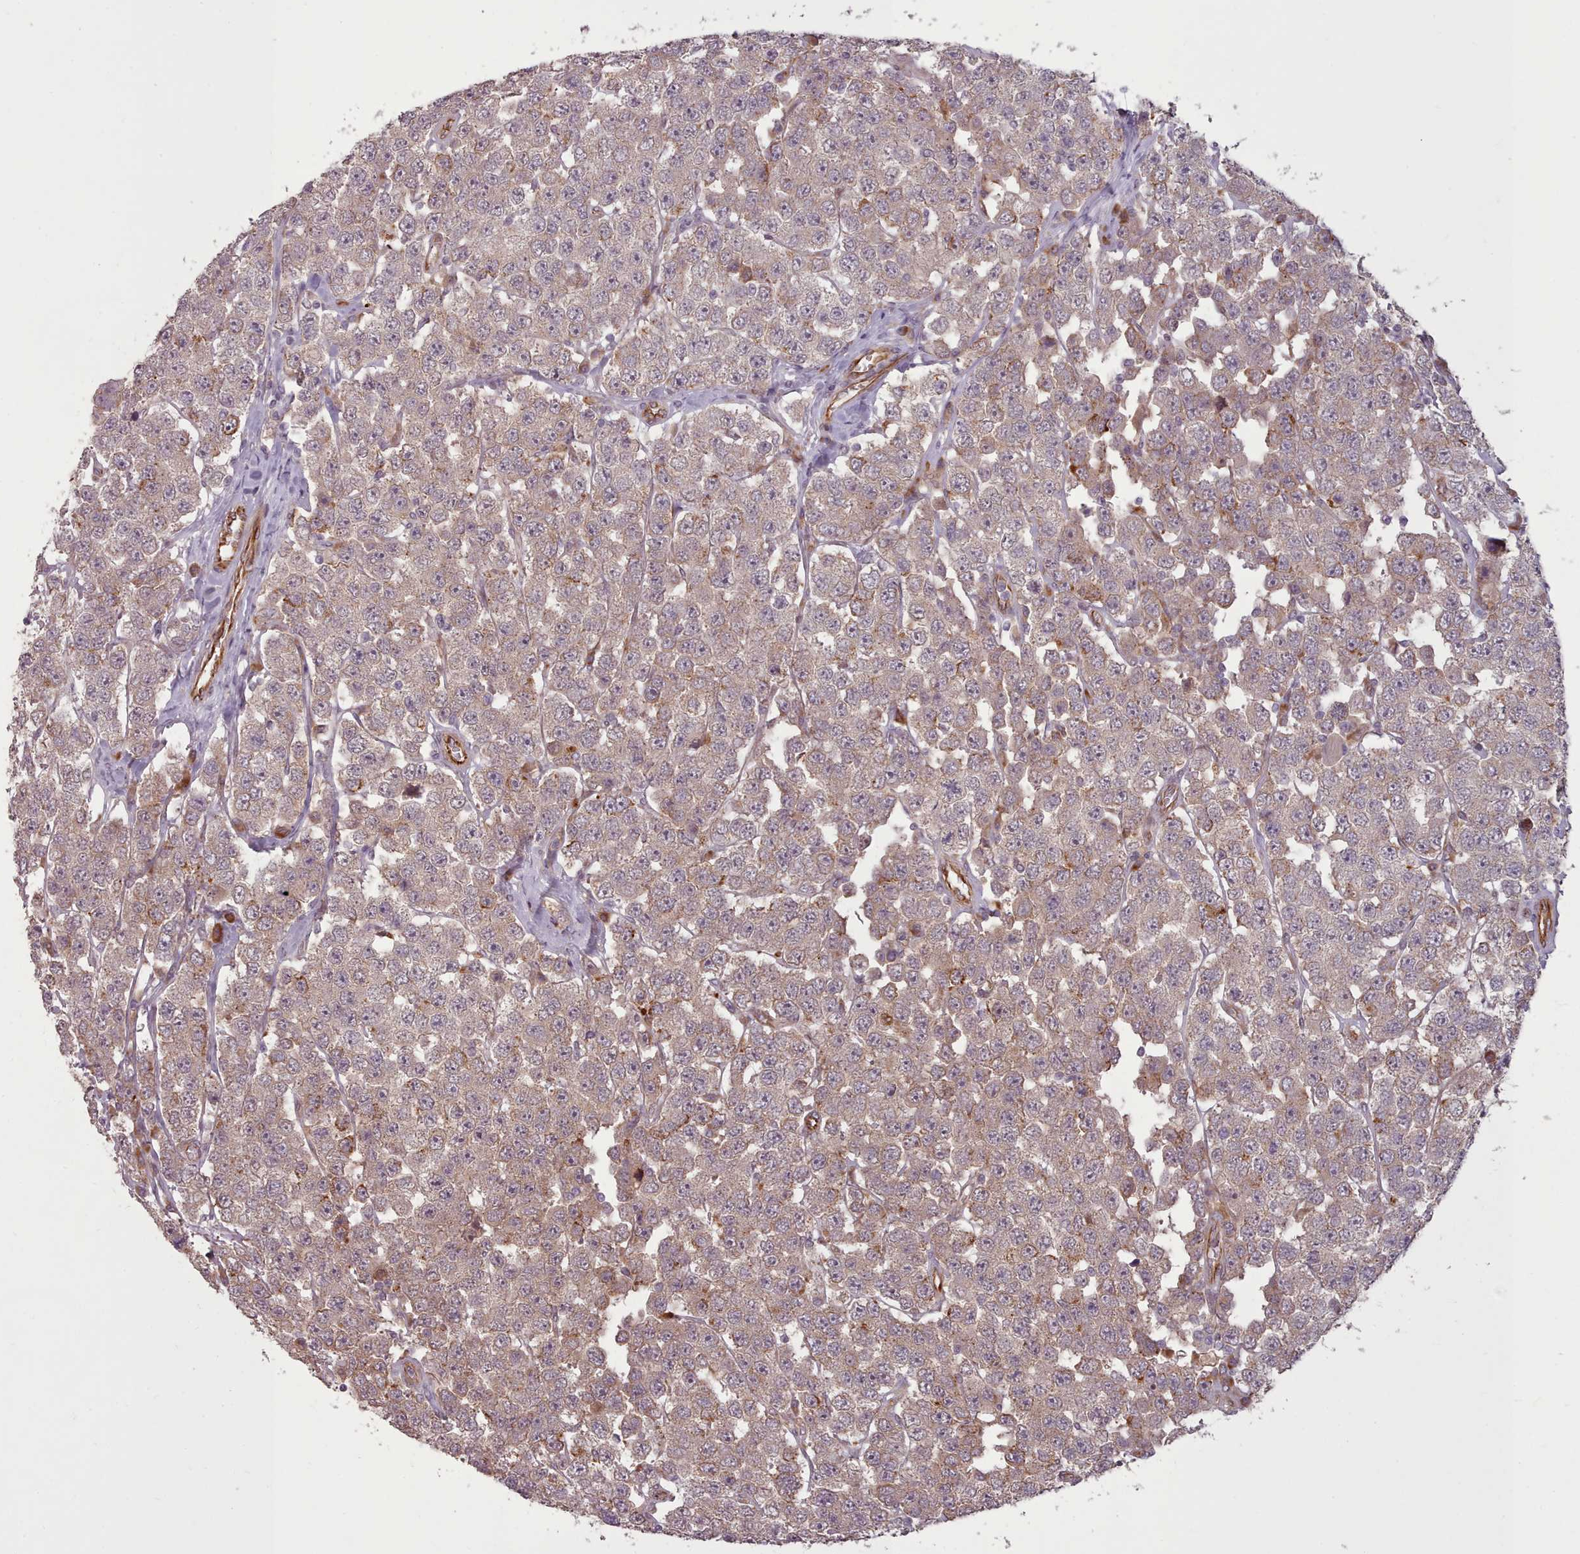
{"staining": {"intensity": "weak", "quantity": ">75%", "location": "cytoplasmic/membranous"}, "tissue": "testis cancer", "cell_type": "Tumor cells", "image_type": "cancer", "snomed": [{"axis": "morphology", "description": "Seminoma, NOS"}, {"axis": "topography", "description": "Testis"}], "caption": "Immunohistochemical staining of testis cancer demonstrates weak cytoplasmic/membranous protein expression in approximately >75% of tumor cells. (DAB (3,3'-diaminobenzidine) = brown stain, brightfield microscopy at high magnification).", "gene": "GBGT1", "patient": {"sex": "male", "age": 28}}